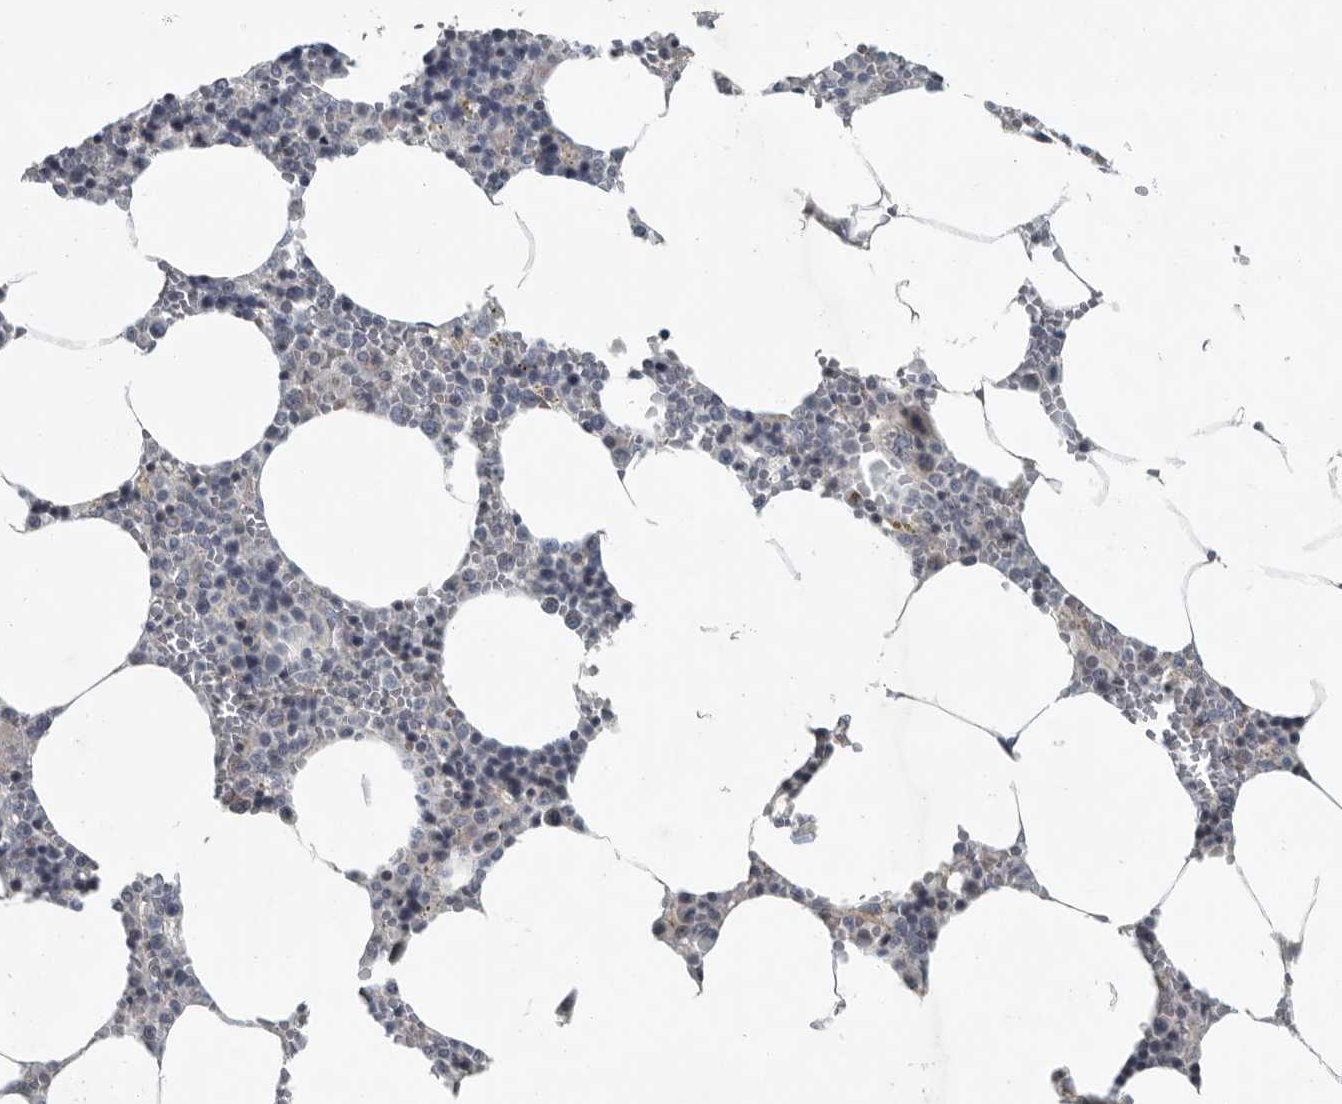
{"staining": {"intensity": "negative", "quantity": "none", "location": "none"}, "tissue": "bone marrow", "cell_type": "Hematopoietic cells", "image_type": "normal", "snomed": [{"axis": "morphology", "description": "Normal tissue, NOS"}, {"axis": "topography", "description": "Bone marrow"}], "caption": "Immunohistochemistry of normal bone marrow reveals no expression in hematopoietic cells. The staining is performed using DAB brown chromogen with nuclei counter-stained in using hematoxylin.", "gene": "MPP3", "patient": {"sex": "male", "age": 70}}